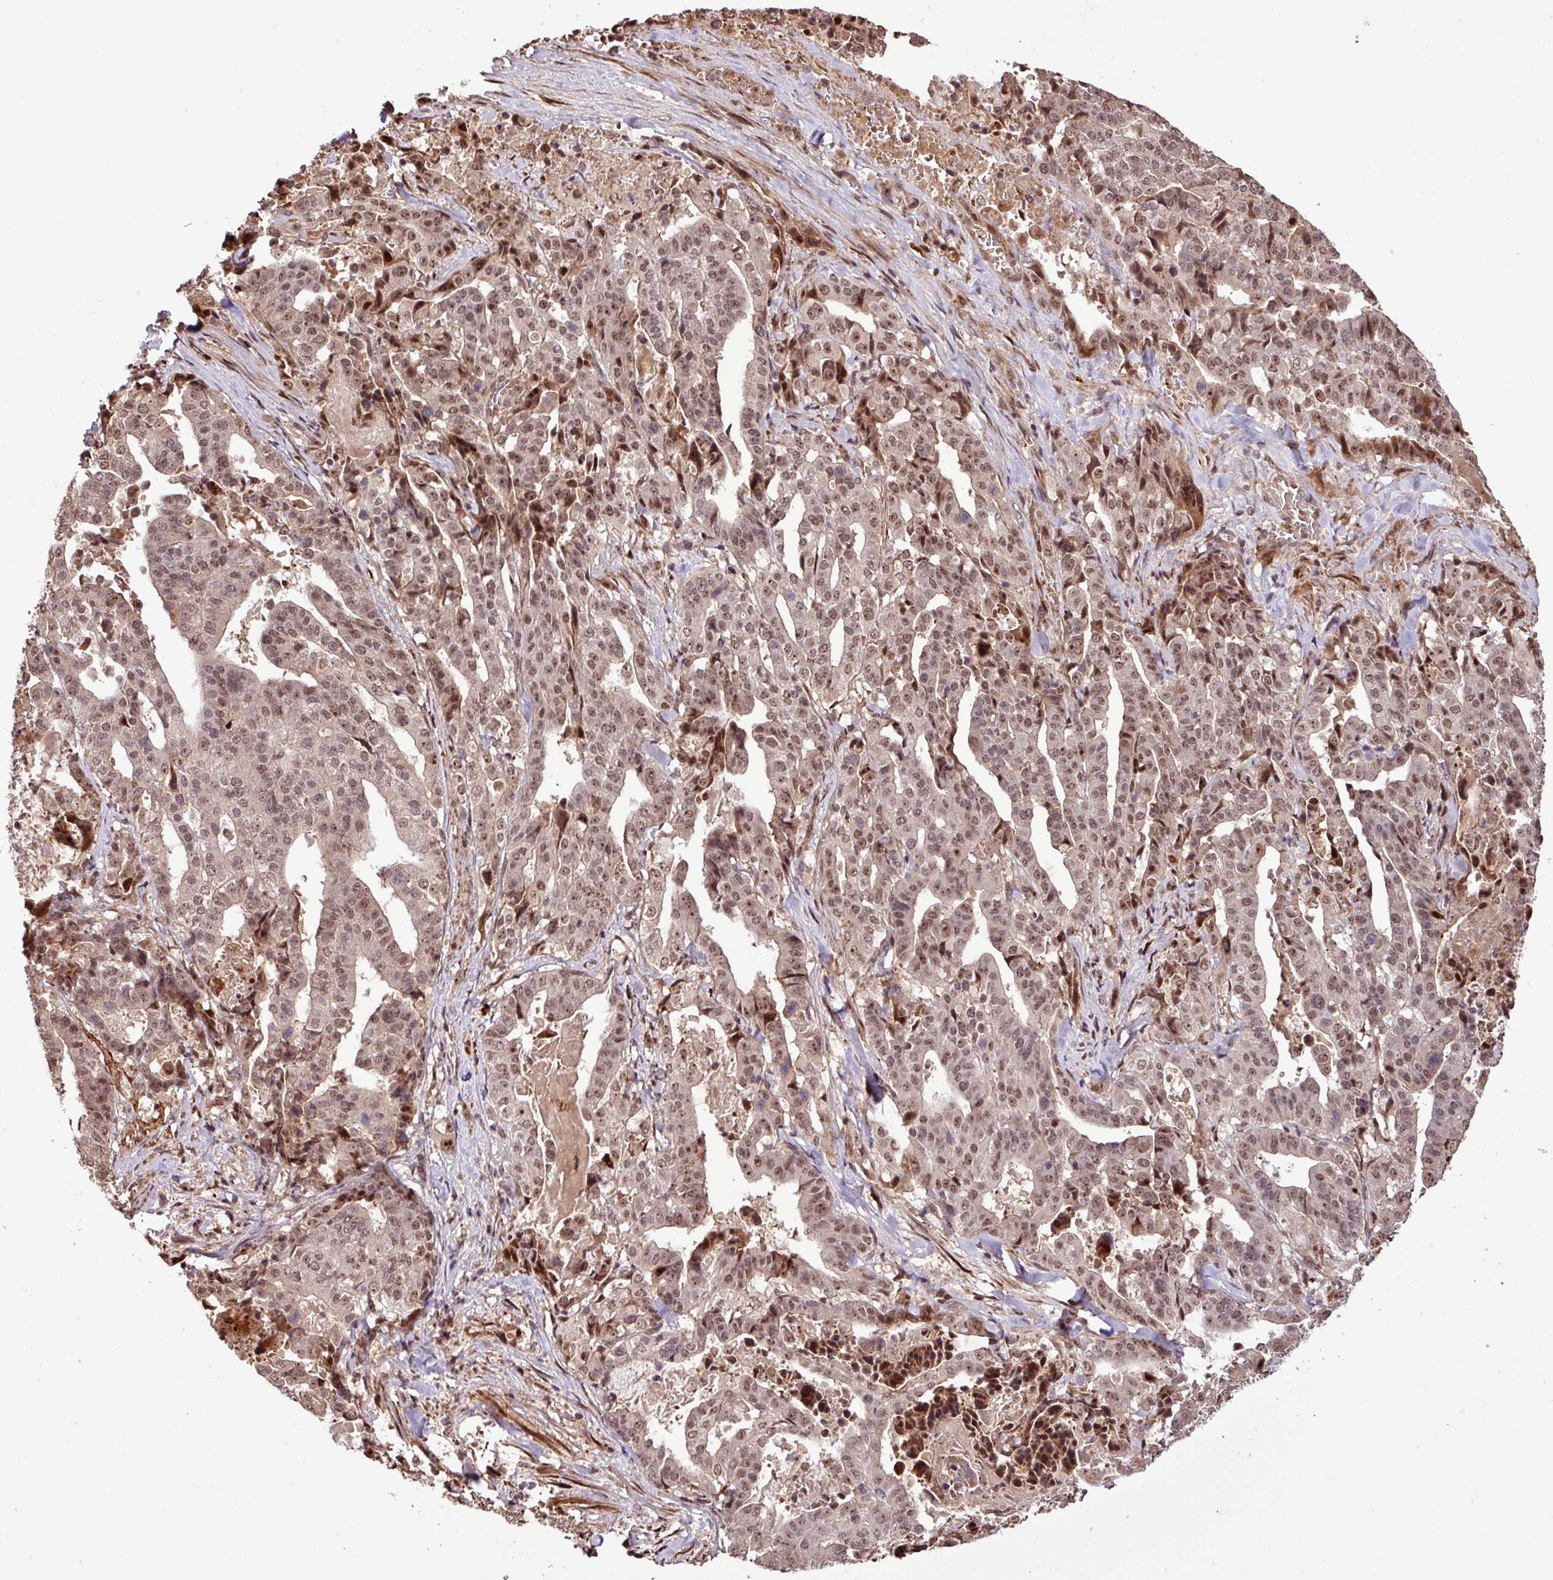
{"staining": {"intensity": "moderate", "quantity": ">75%", "location": "nuclear"}, "tissue": "stomach cancer", "cell_type": "Tumor cells", "image_type": "cancer", "snomed": [{"axis": "morphology", "description": "Adenocarcinoma, NOS"}, {"axis": "topography", "description": "Stomach"}], "caption": "Immunohistochemistry image of neoplastic tissue: stomach adenocarcinoma stained using IHC shows medium levels of moderate protein expression localized specifically in the nuclear of tumor cells, appearing as a nuclear brown color.", "gene": "SLC22A24", "patient": {"sex": "male", "age": 48}}